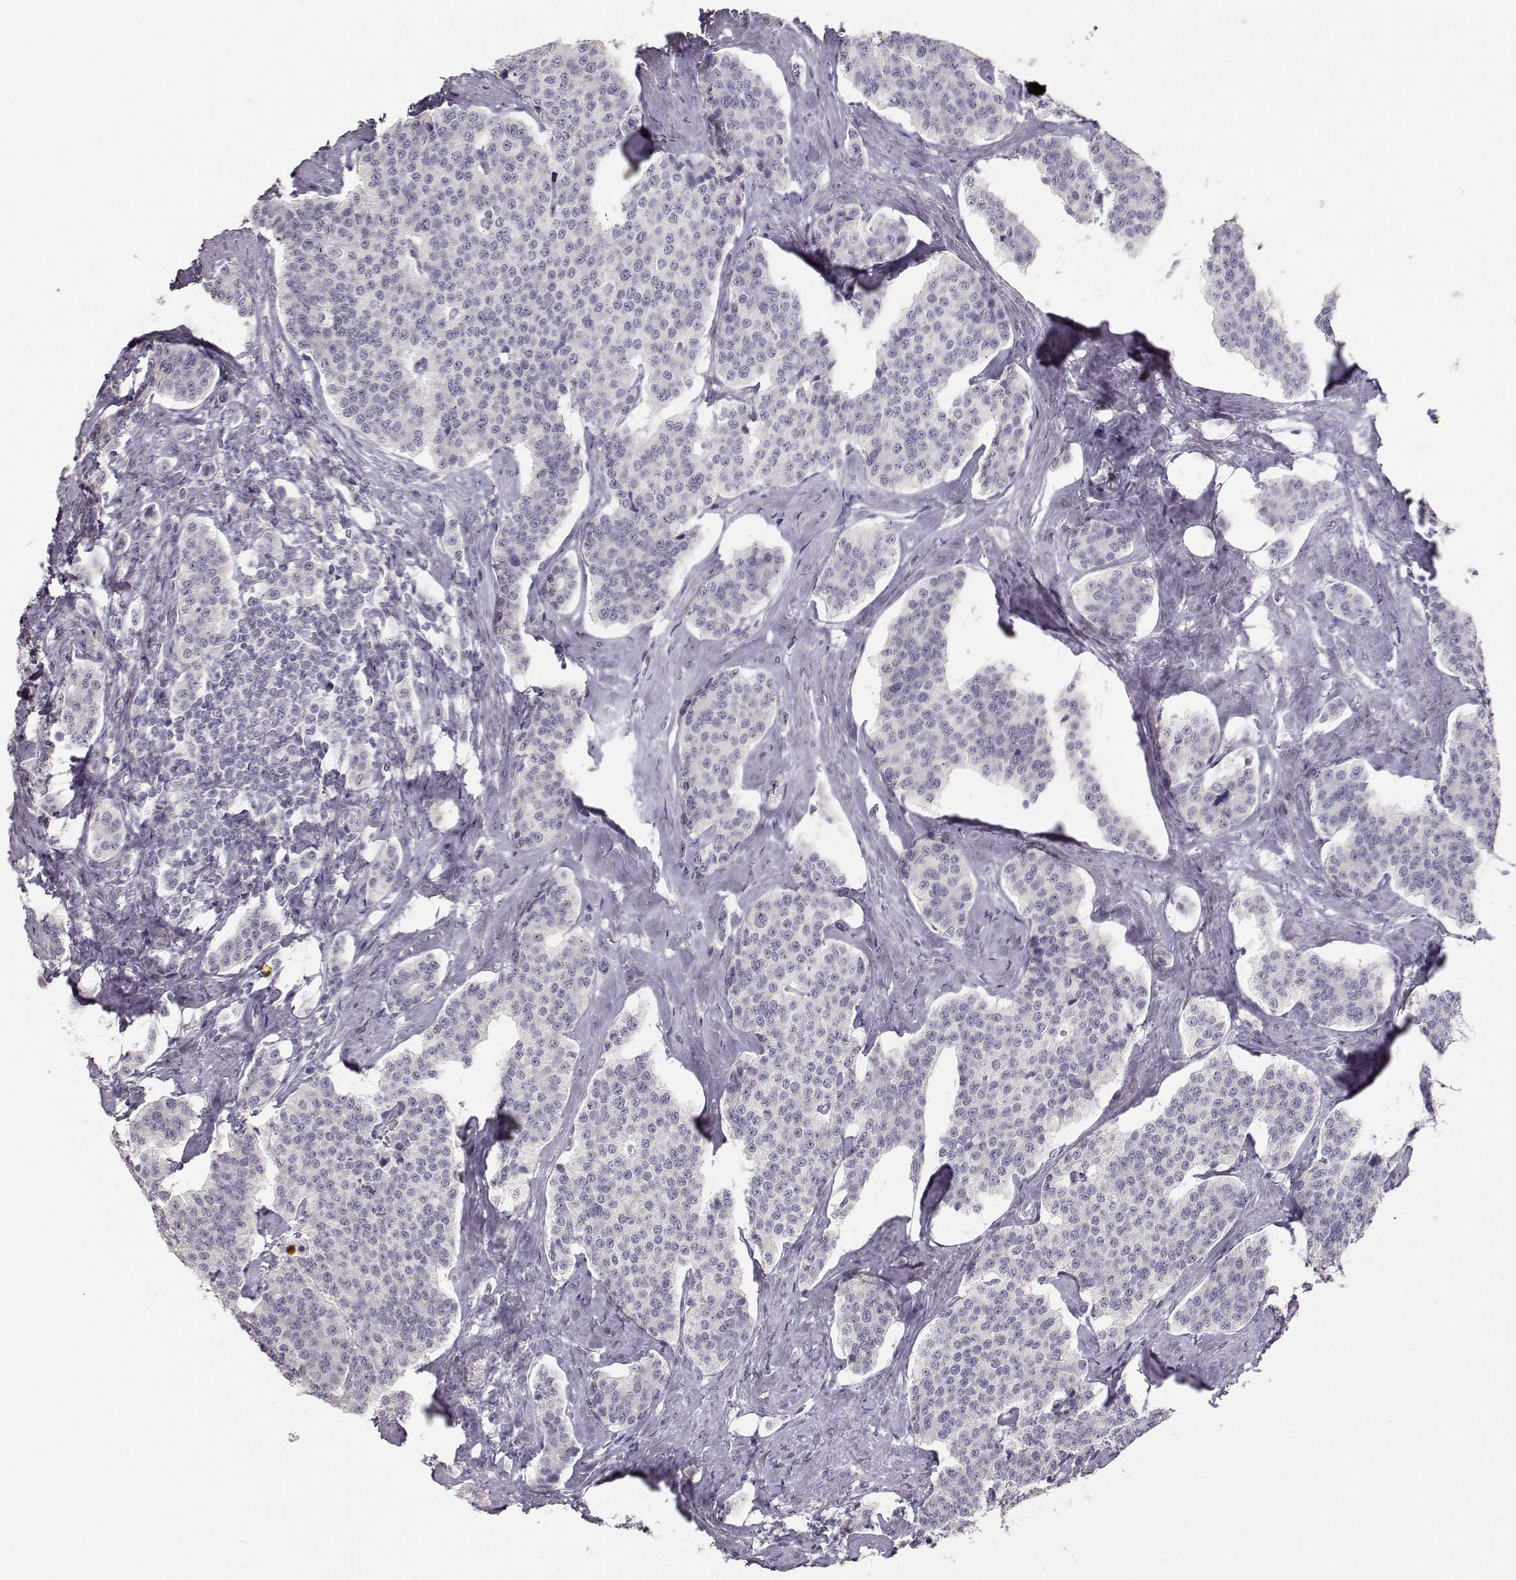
{"staining": {"intensity": "negative", "quantity": "none", "location": "none"}, "tissue": "carcinoid", "cell_type": "Tumor cells", "image_type": "cancer", "snomed": [{"axis": "morphology", "description": "Carcinoid, malignant, NOS"}, {"axis": "topography", "description": "Small intestine"}], "caption": "Immunohistochemistry (IHC) photomicrograph of carcinoid stained for a protein (brown), which exhibits no staining in tumor cells.", "gene": "TKTL1", "patient": {"sex": "female", "age": 58}}